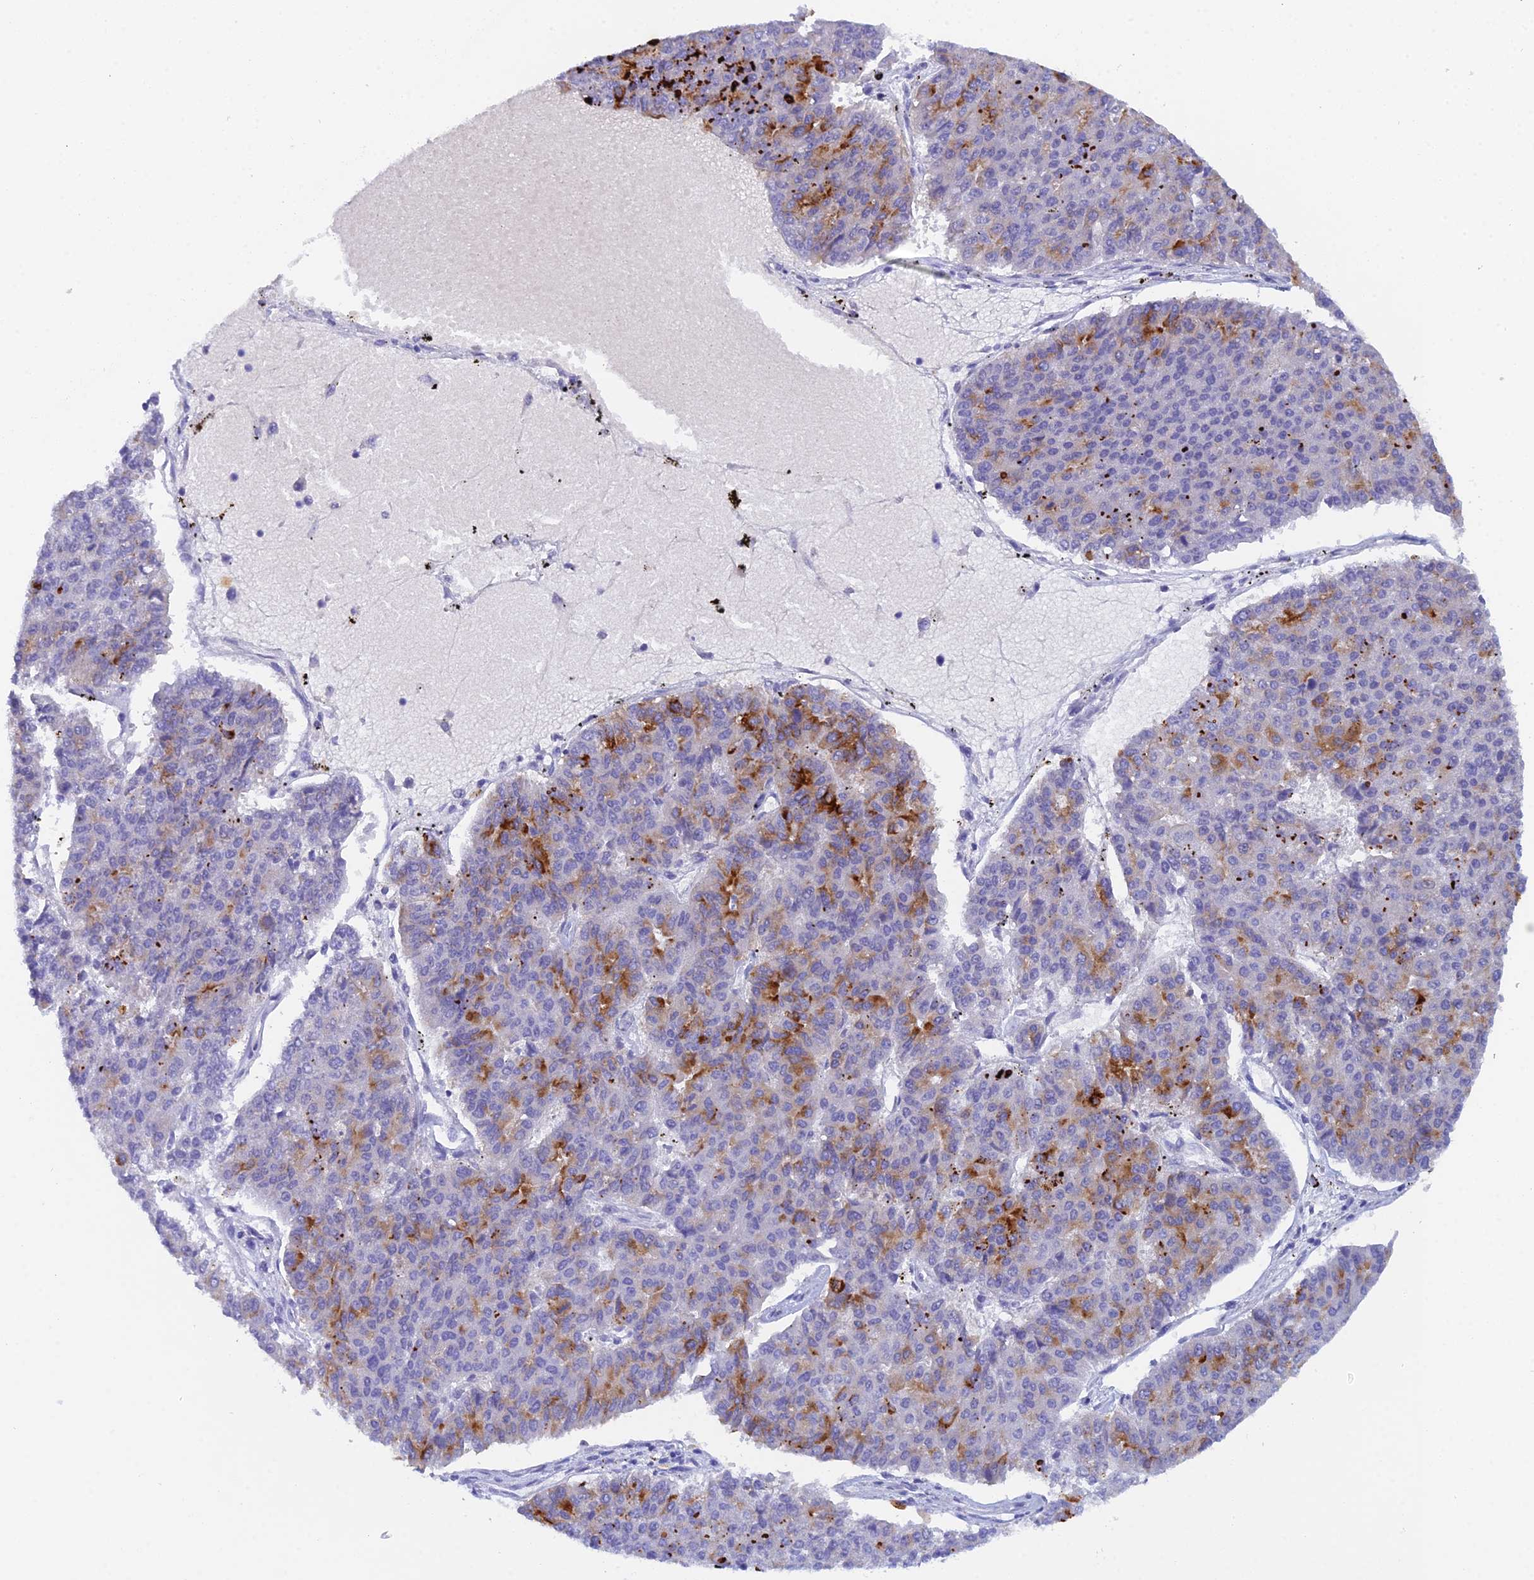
{"staining": {"intensity": "strong", "quantity": "<25%", "location": "cytoplasmic/membranous"}, "tissue": "pancreatic cancer", "cell_type": "Tumor cells", "image_type": "cancer", "snomed": [{"axis": "morphology", "description": "Adenocarcinoma, NOS"}, {"axis": "topography", "description": "Pancreas"}], "caption": "Brown immunohistochemical staining in adenocarcinoma (pancreatic) exhibits strong cytoplasmic/membranous expression in approximately <25% of tumor cells.", "gene": "REG1A", "patient": {"sex": "male", "age": 50}}